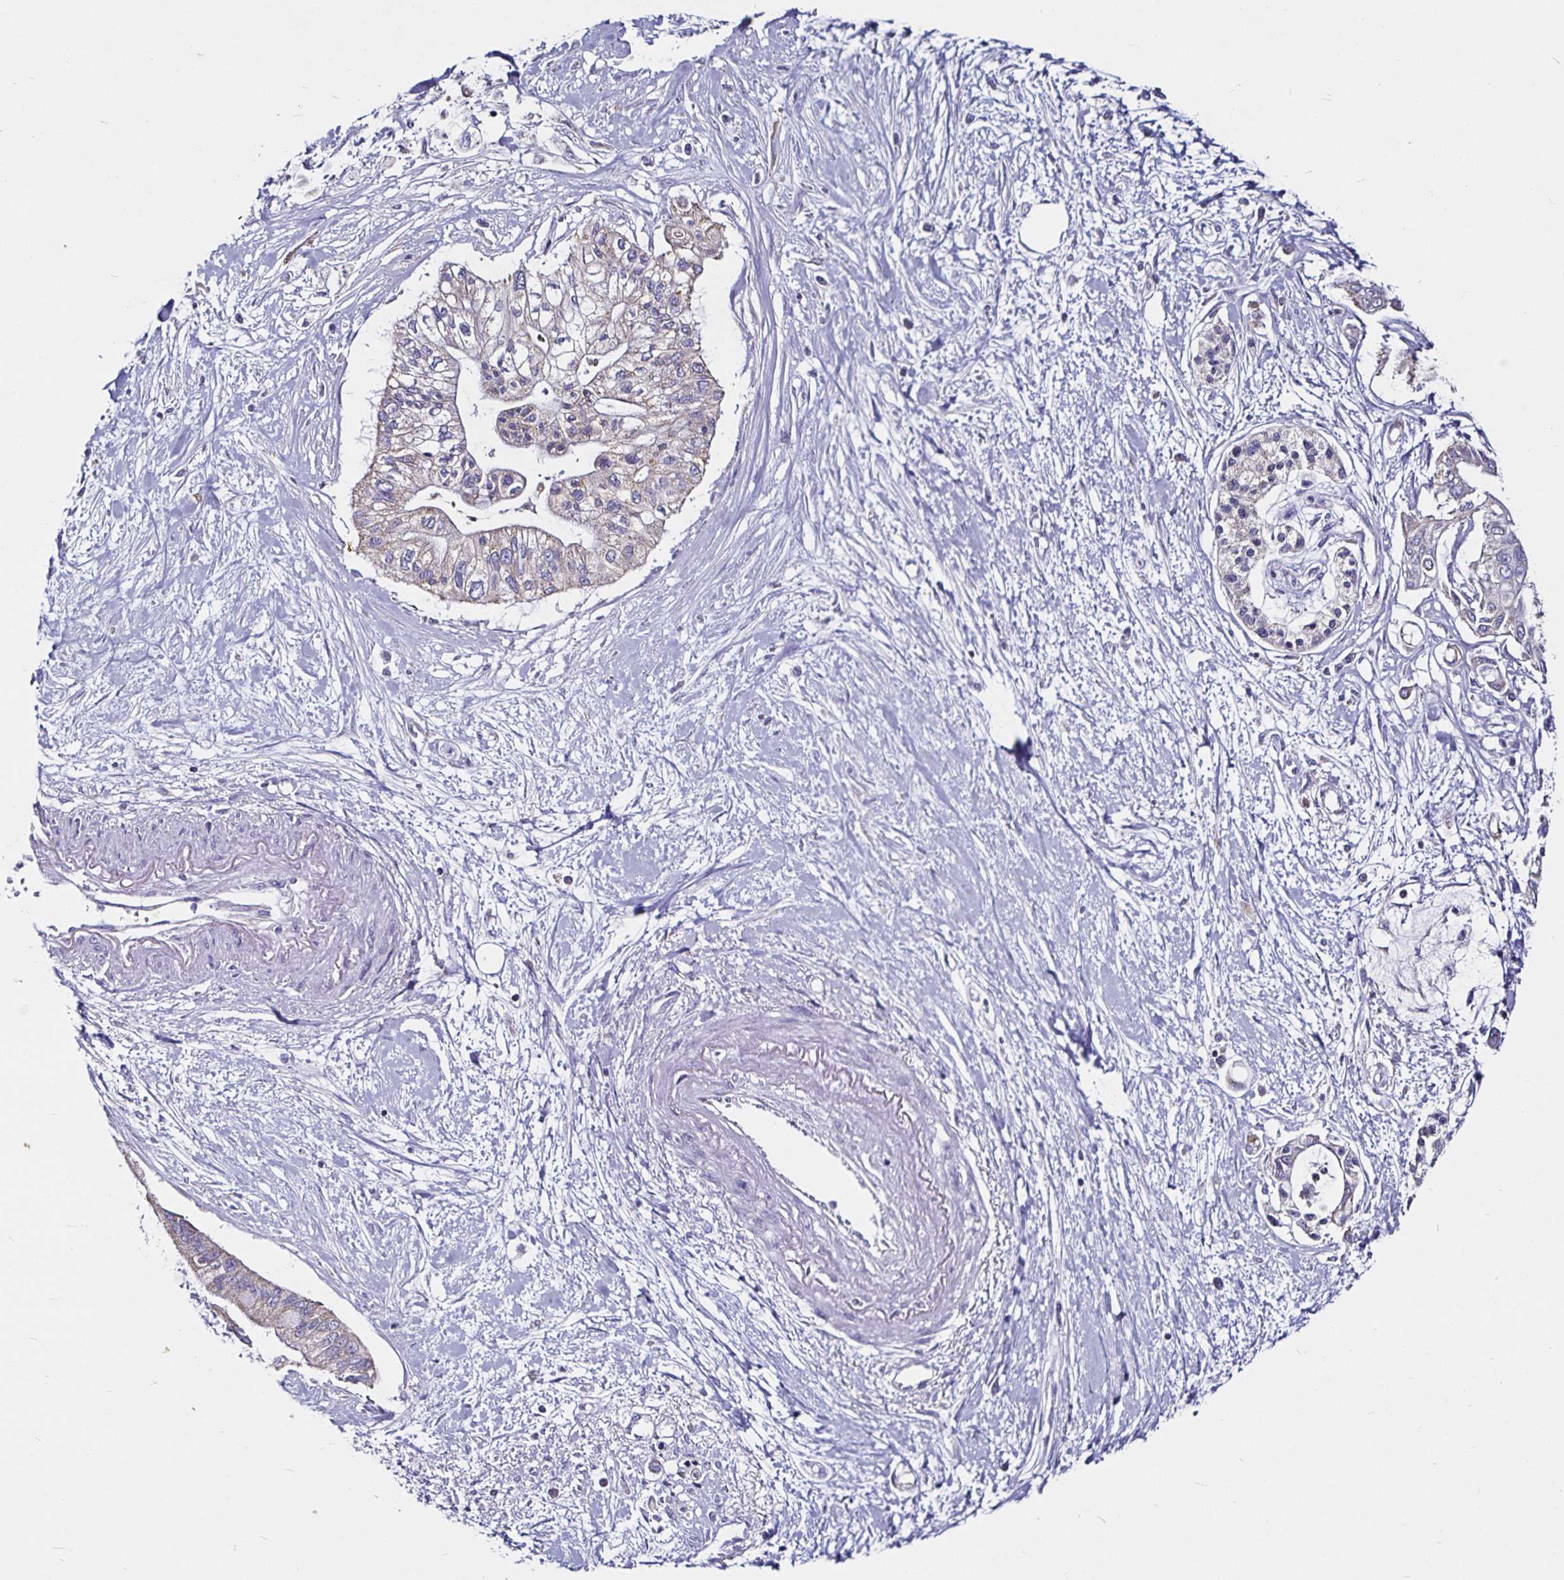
{"staining": {"intensity": "negative", "quantity": "none", "location": "none"}, "tissue": "pancreatic cancer", "cell_type": "Tumor cells", "image_type": "cancer", "snomed": [{"axis": "morphology", "description": "Adenocarcinoma, NOS"}, {"axis": "topography", "description": "Pancreas"}], "caption": "An image of pancreatic adenocarcinoma stained for a protein shows no brown staining in tumor cells. (Stains: DAB immunohistochemistry (IHC) with hematoxylin counter stain, Microscopy: brightfield microscopy at high magnification).", "gene": "PGAM2", "patient": {"sex": "female", "age": 77}}